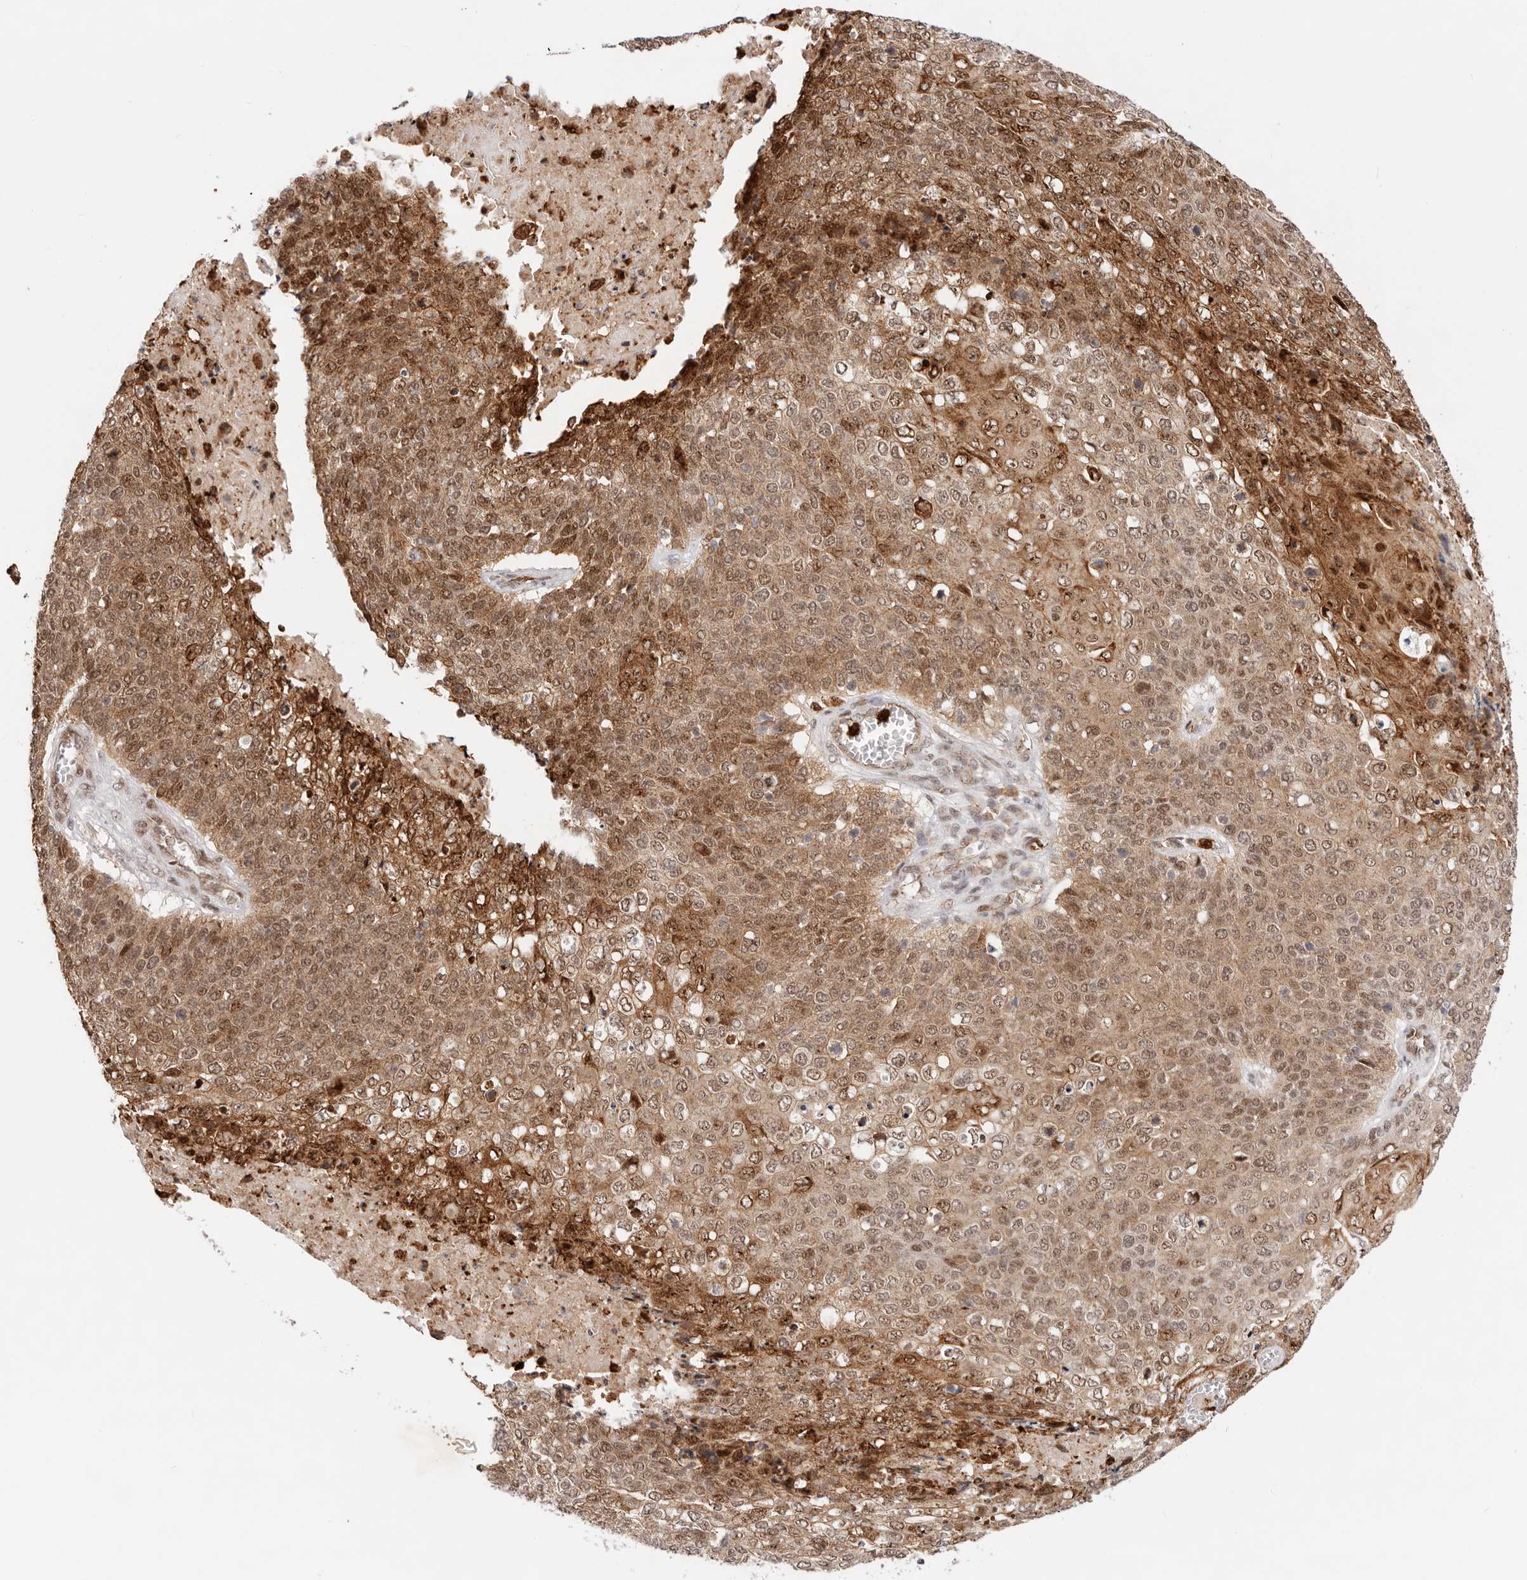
{"staining": {"intensity": "moderate", "quantity": ">75%", "location": "cytoplasmic/membranous,nuclear"}, "tissue": "cervical cancer", "cell_type": "Tumor cells", "image_type": "cancer", "snomed": [{"axis": "morphology", "description": "Squamous cell carcinoma, NOS"}, {"axis": "topography", "description": "Cervix"}], "caption": "IHC (DAB (3,3'-diaminobenzidine)) staining of cervical cancer (squamous cell carcinoma) reveals moderate cytoplasmic/membranous and nuclear protein positivity in approximately >75% of tumor cells. Nuclei are stained in blue.", "gene": "AFDN", "patient": {"sex": "female", "age": 39}}